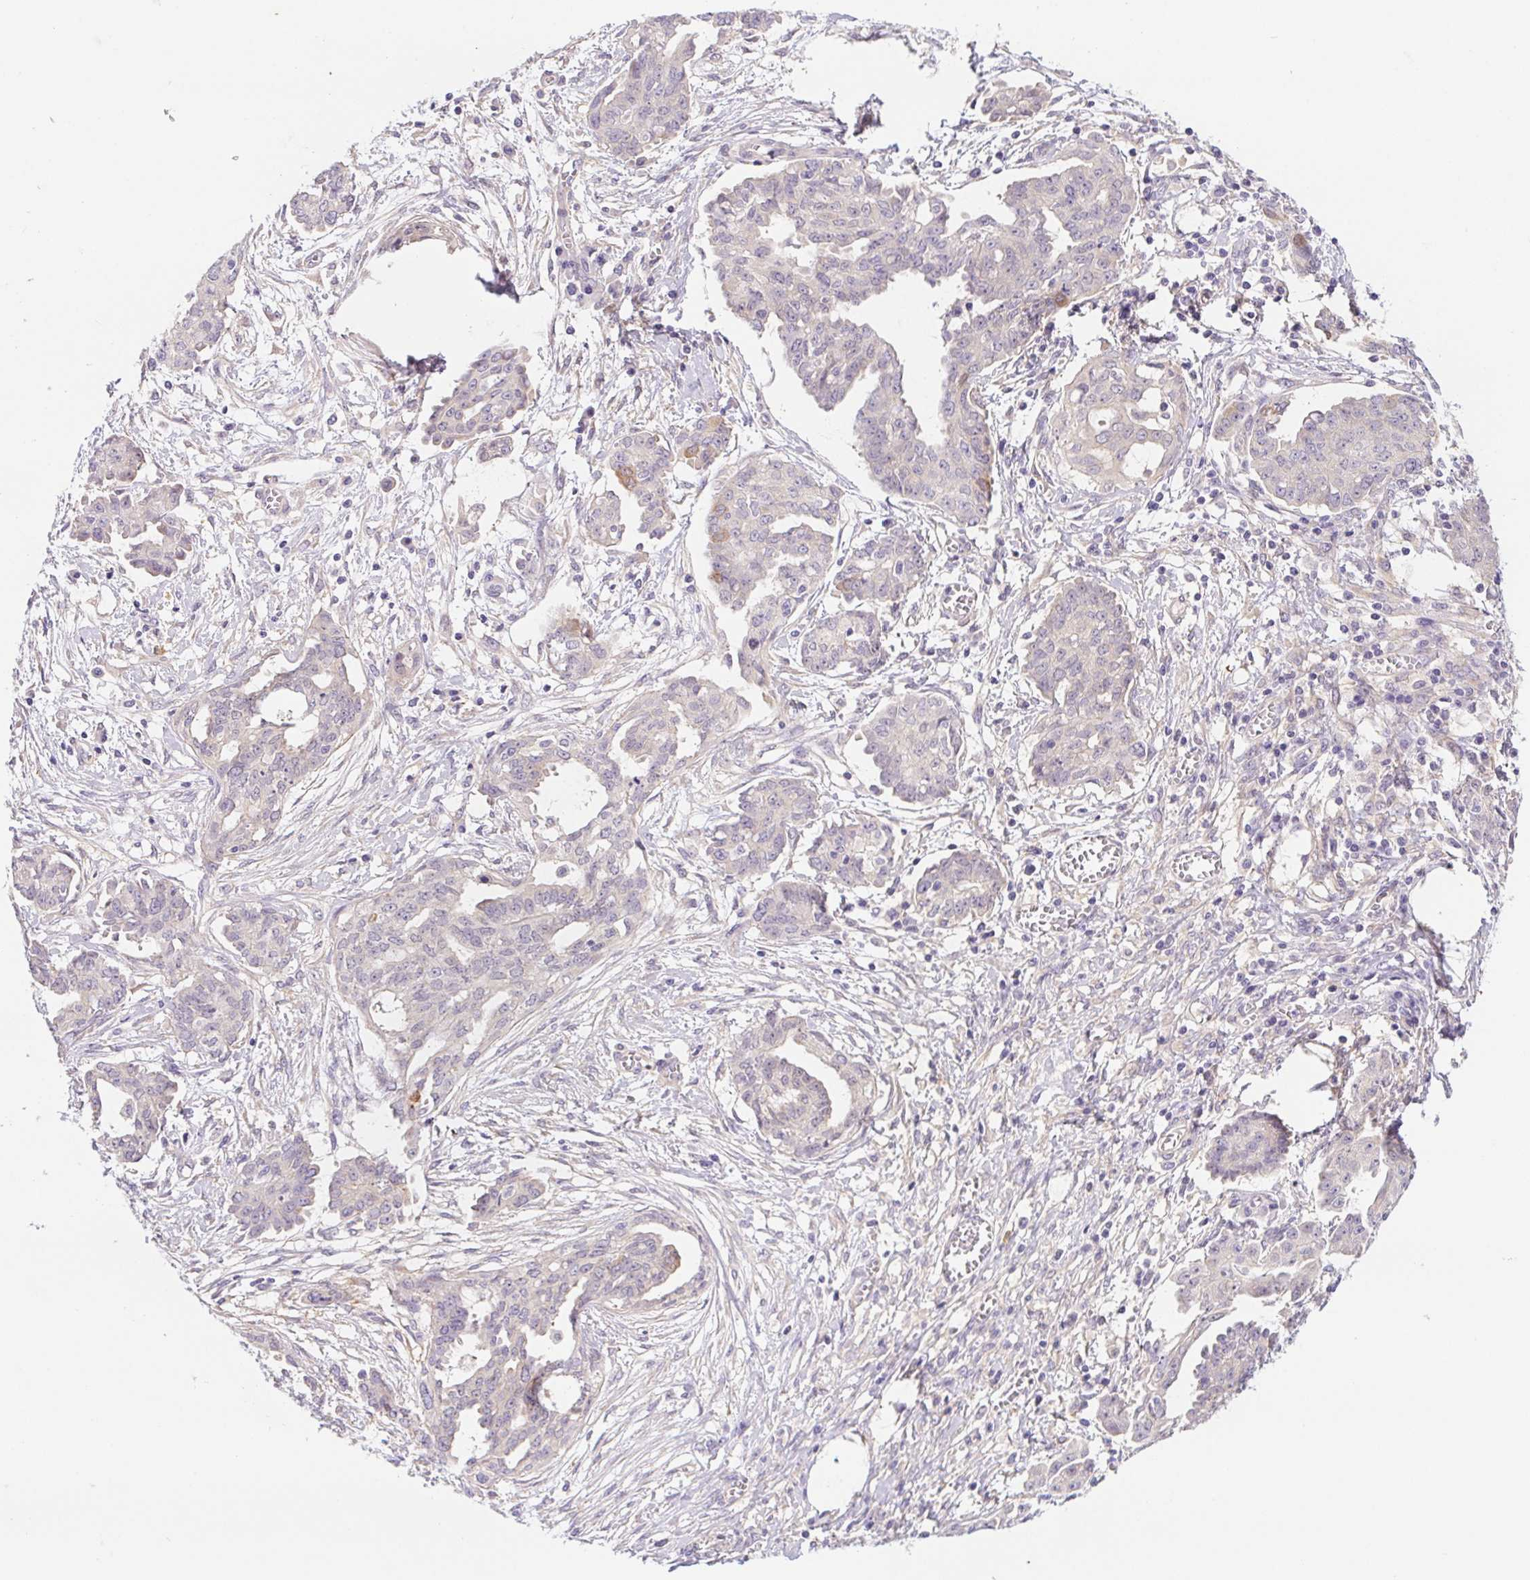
{"staining": {"intensity": "negative", "quantity": "none", "location": "none"}, "tissue": "ovarian cancer", "cell_type": "Tumor cells", "image_type": "cancer", "snomed": [{"axis": "morphology", "description": "Cystadenocarcinoma, serous, NOS"}, {"axis": "topography", "description": "Ovary"}], "caption": "IHC of ovarian cancer demonstrates no positivity in tumor cells. (IHC, brightfield microscopy, high magnification).", "gene": "DYNC2LI1", "patient": {"sex": "female", "age": 71}}